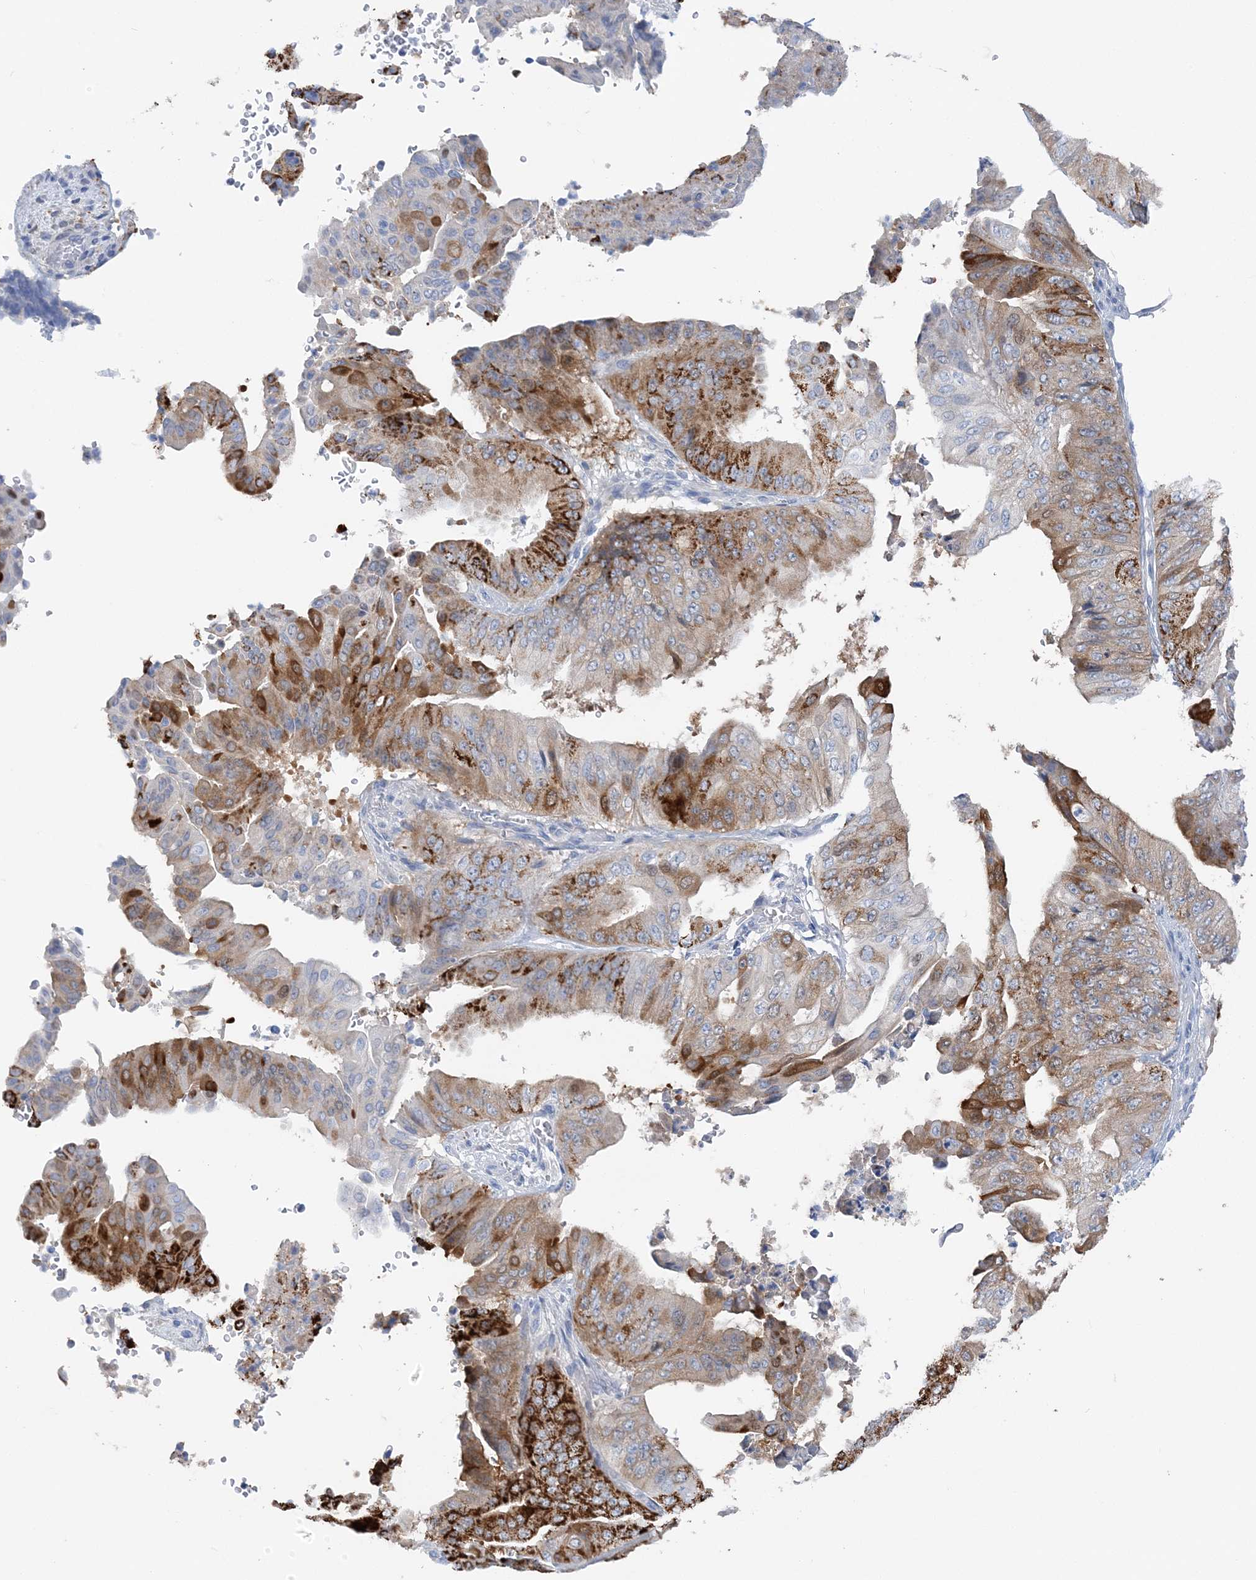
{"staining": {"intensity": "strong", "quantity": "25%-75%", "location": "cytoplasmic/membranous"}, "tissue": "pancreatic cancer", "cell_type": "Tumor cells", "image_type": "cancer", "snomed": [{"axis": "morphology", "description": "Adenocarcinoma, NOS"}, {"axis": "topography", "description": "Pancreas"}], "caption": "A high-resolution image shows immunohistochemistry staining of pancreatic cancer (adenocarcinoma), which demonstrates strong cytoplasmic/membranous expression in about 25%-75% of tumor cells.", "gene": "HMGCS1", "patient": {"sex": "female", "age": 77}}